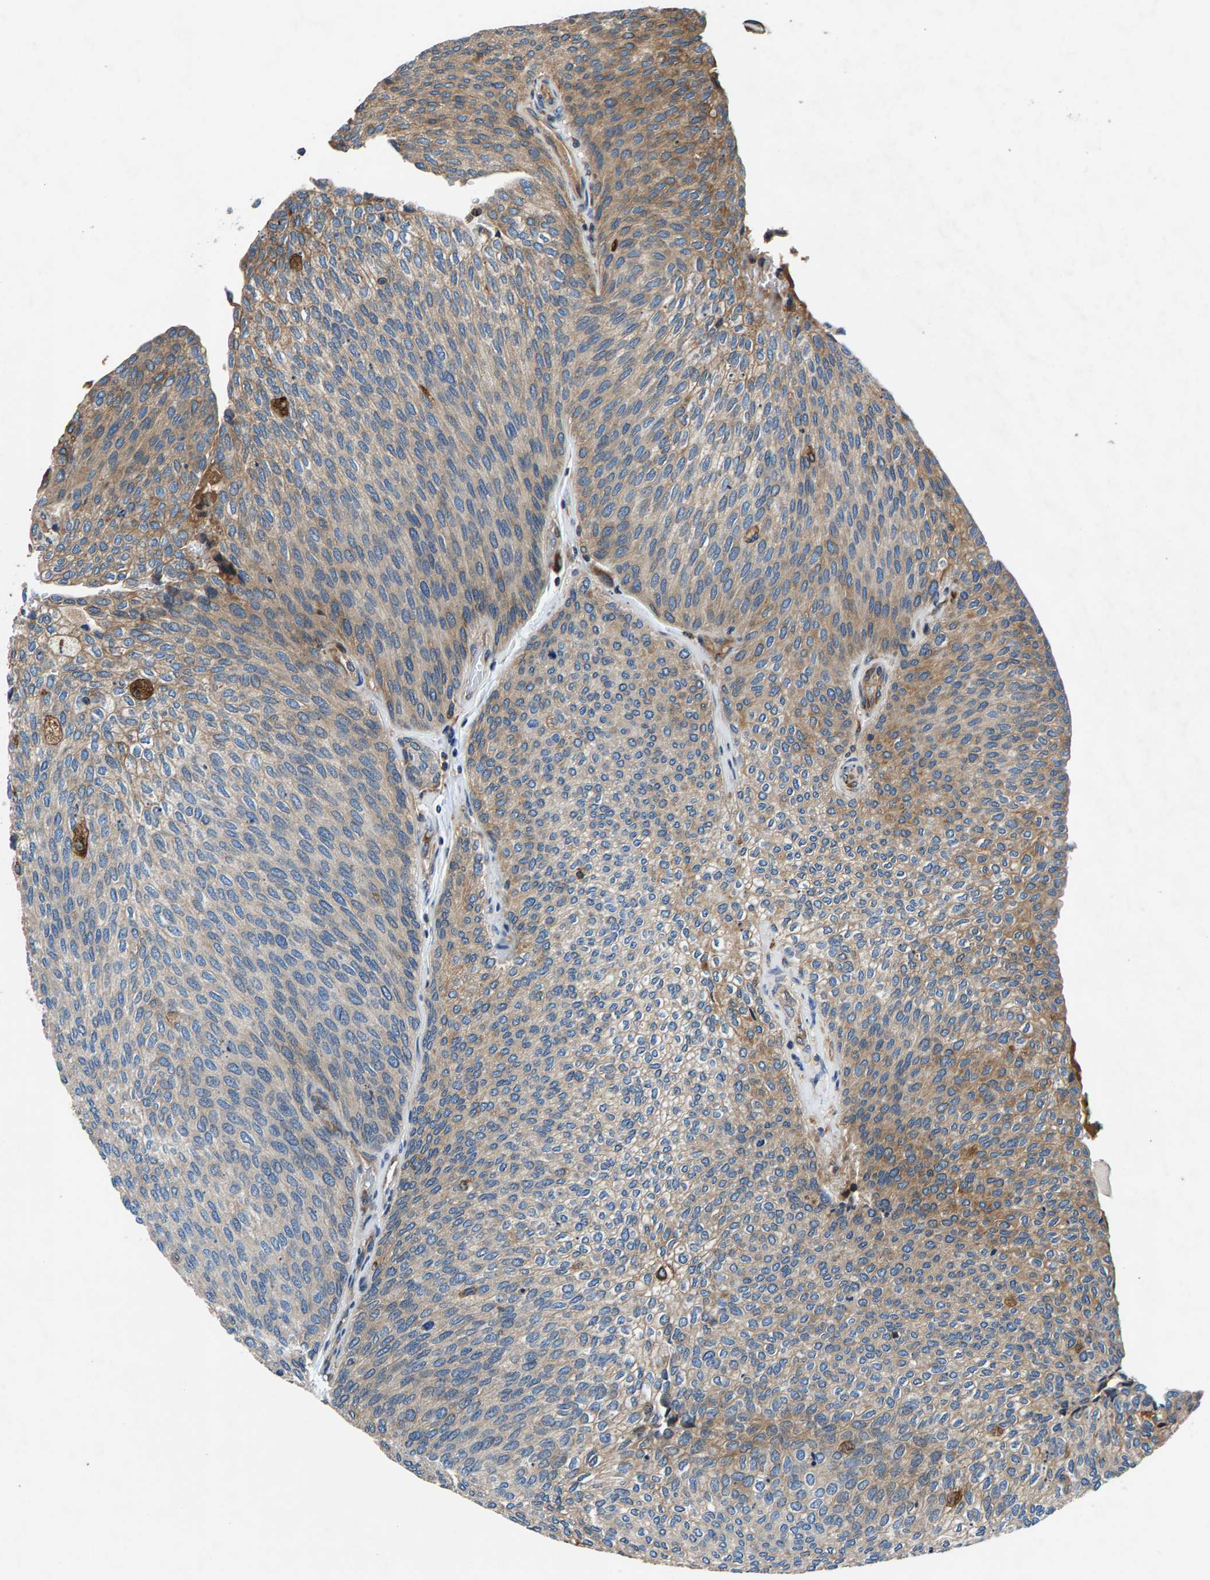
{"staining": {"intensity": "moderate", "quantity": "<25%", "location": "cytoplasmic/membranous"}, "tissue": "urothelial cancer", "cell_type": "Tumor cells", "image_type": "cancer", "snomed": [{"axis": "morphology", "description": "Urothelial carcinoma, Low grade"}, {"axis": "topography", "description": "Urinary bladder"}], "caption": "IHC image of urothelial cancer stained for a protein (brown), which shows low levels of moderate cytoplasmic/membranous staining in approximately <25% of tumor cells.", "gene": "LPCAT1", "patient": {"sex": "female", "age": 79}}